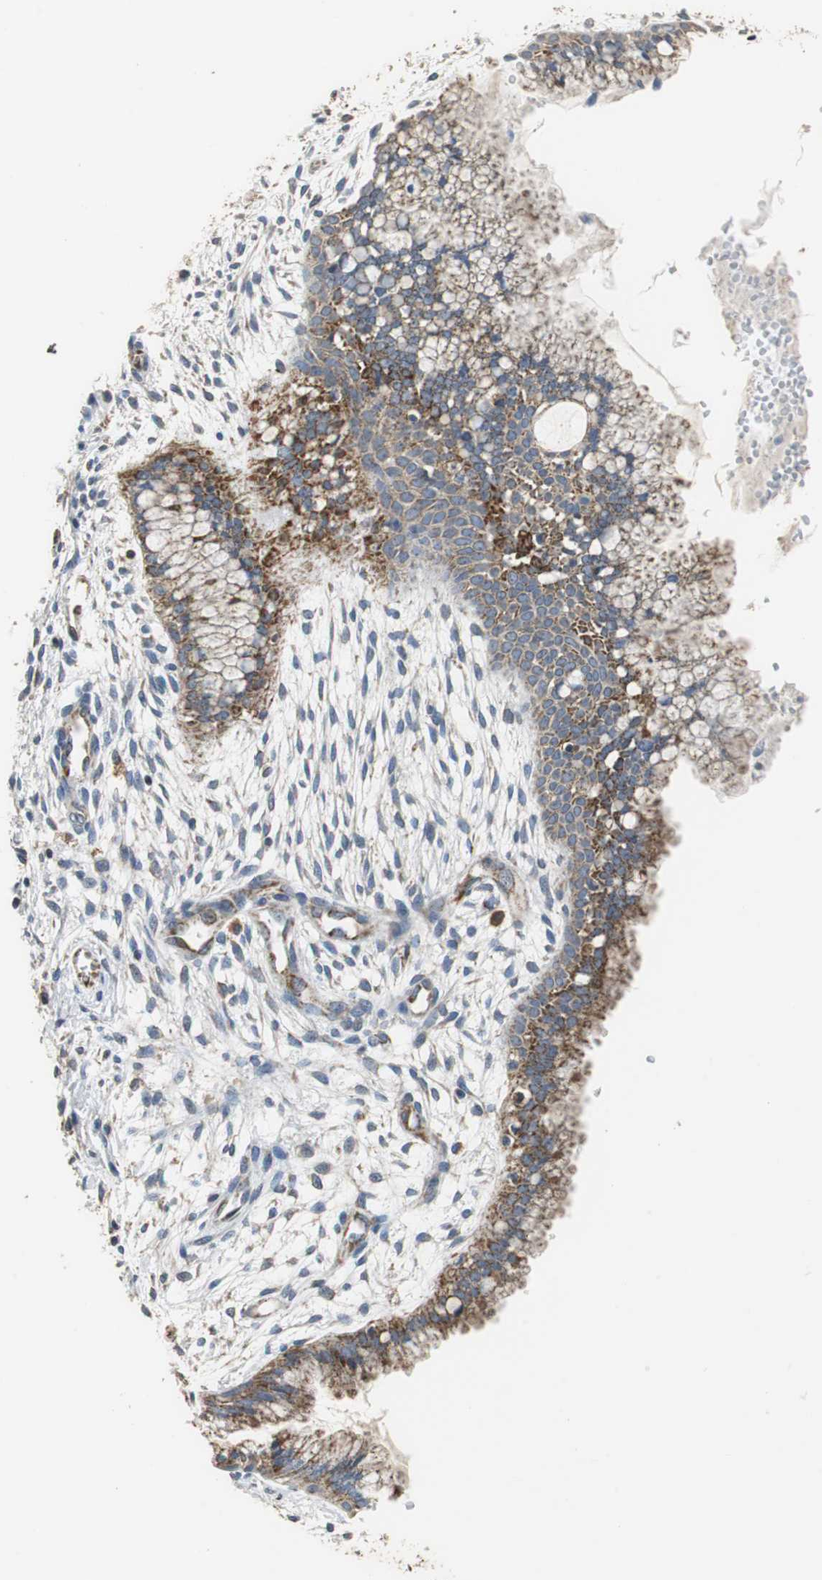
{"staining": {"intensity": "moderate", "quantity": ">75%", "location": "cytoplasmic/membranous"}, "tissue": "cervix", "cell_type": "Glandular cells", "image_type": "normal", "snomed": [{"axis": "morphology", "description": "Normal tissue, NOS"}, {"axis": "topography", "description": "Cervix"}], "caption": "Glandular cells demonstrate medium levels of moderate cytoplasmic/membranous expression in about >75% of cells in unremarkable cervix. Using DAB (brown) and hematoxylin (blue) stains, captured at high magnification using brightfield microscopy.", "gene": "HMGCL", "patient": {"sex": "female", "age": 39}}